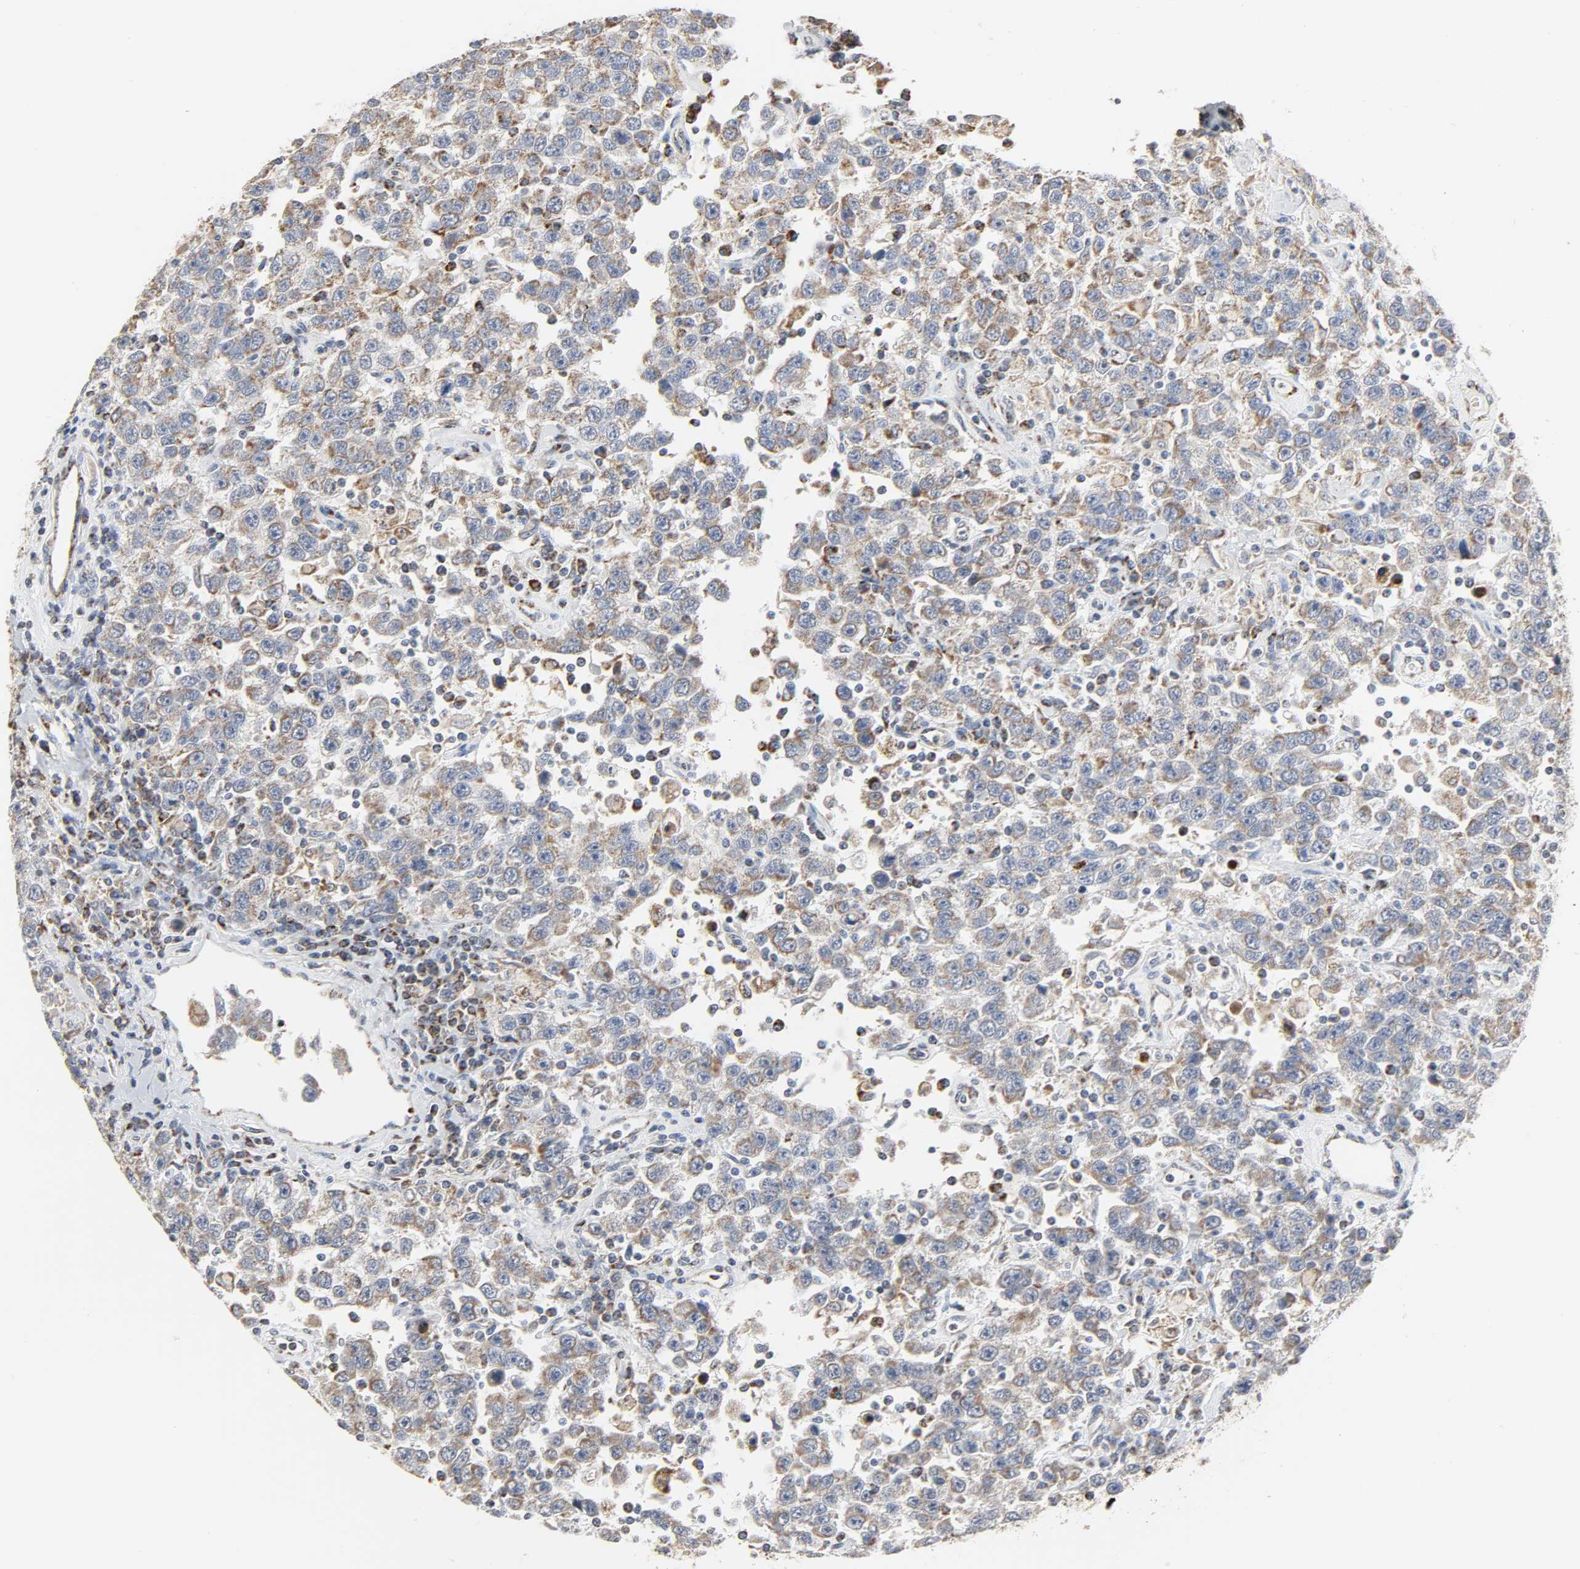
{"staining": {"intensity": "weak", "quantity": "25%-75%", "location": "cytoplasmic/membranous"}, "tissue": "testis cancer", "cell_type": "Tumor cells", "image_type": "cancer", "snomed": [{"axis": "morphology", "description": "Seminoma, NOS"}, {"axis": "topography", "description": "Testis"}], "caption": "Immunohistochemistry micrograph of neoplastic tissue: human testis cancer (seminoma) stained using immunohistochemistry reveals low levels of weak protein expression localized specifically in the cytoplasmic/membranous of tumor cells, appearing as a cytoplasmic/membranous brown color.", "gene": "ACAT1", "patient": {"sex": "male", "age": 41}}